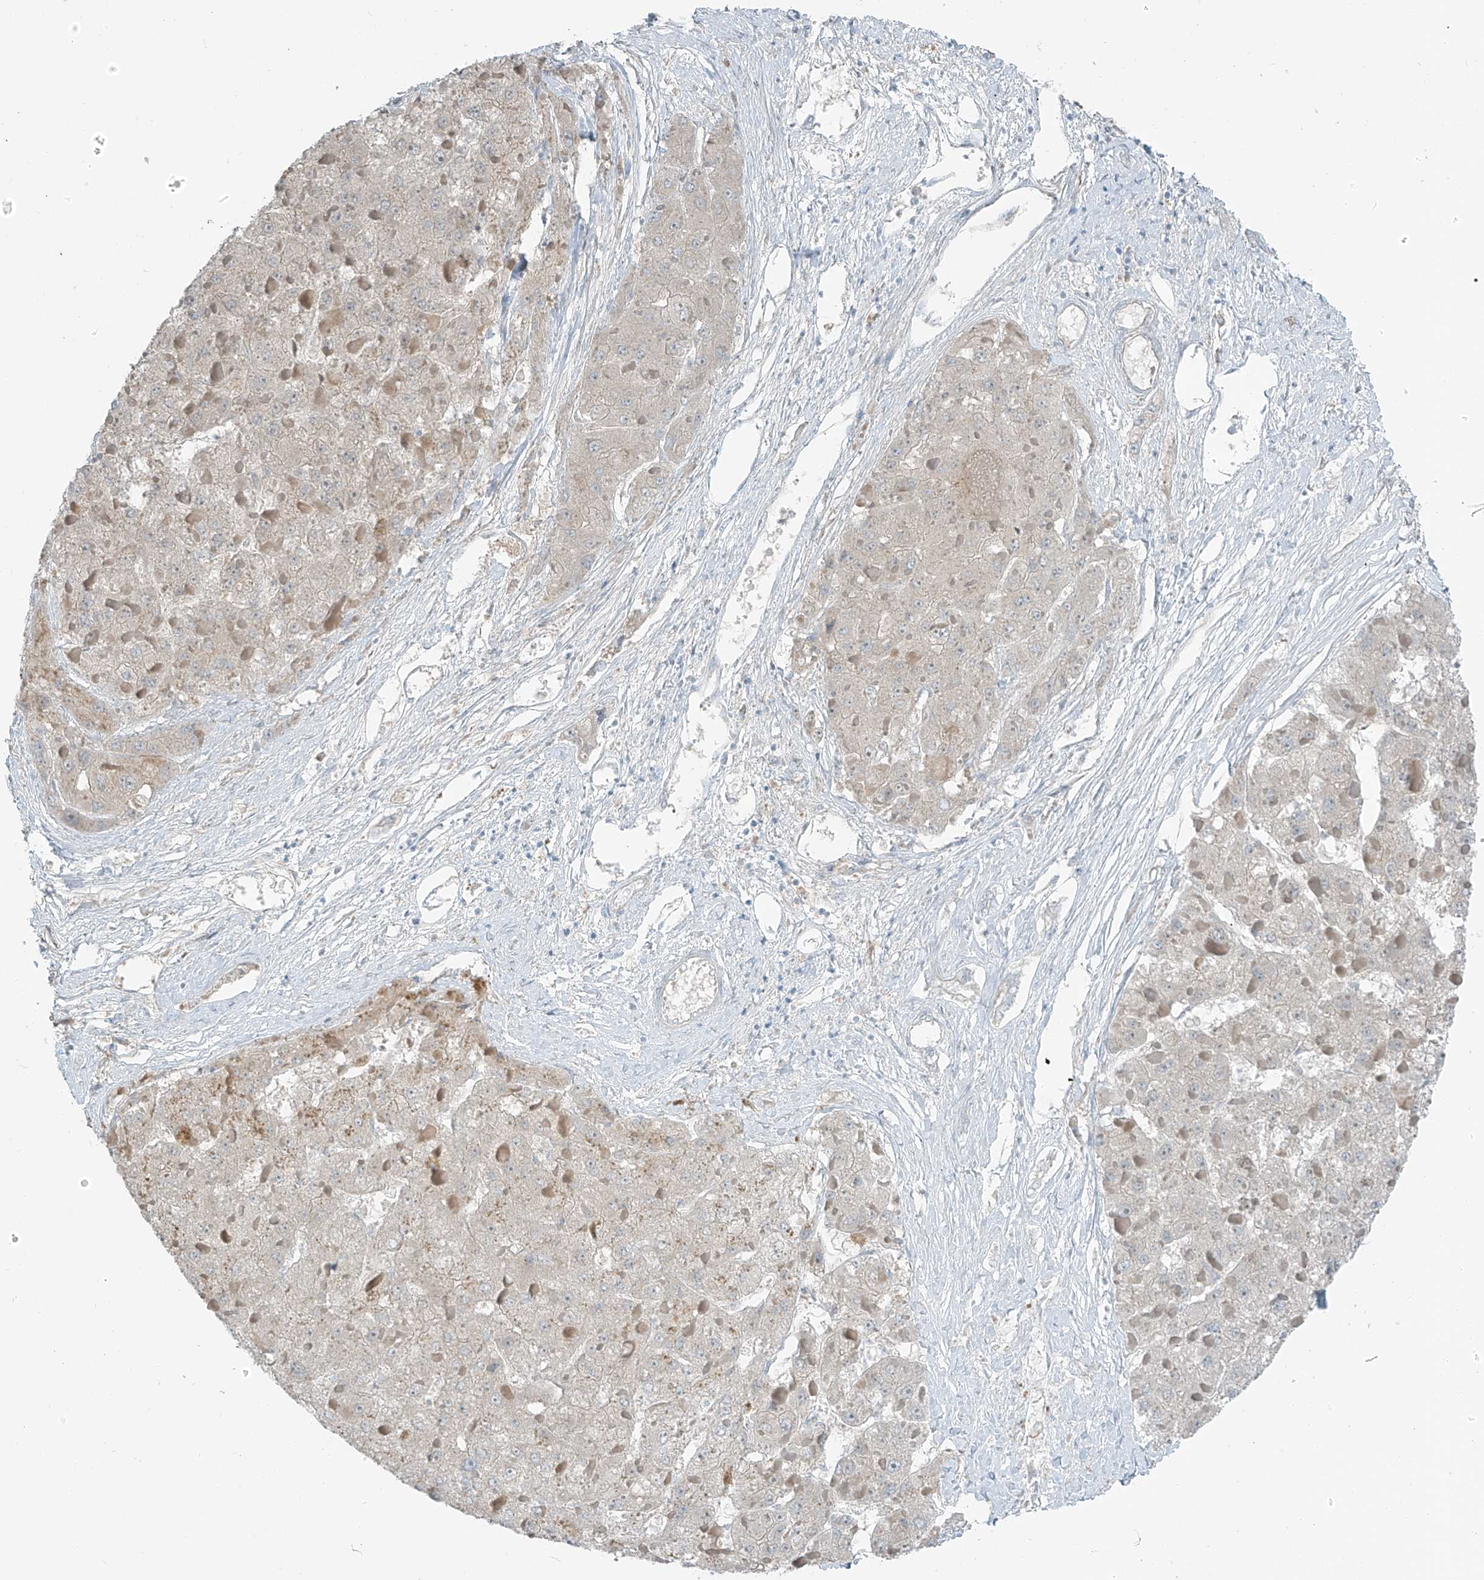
{"staining": {"intensity": "weak", "quantity": "<25%", "location": "cytoplasmic/membranous"}, "tissue": "liver cancer", "cell_type": "Tumor cells", "image_type": "cancer", "snomed": [{"axis": "morphology", "description": "Carcinoma, Hepatocellular, NOS"}, {"axis": "topography", "description": "Liver"}], "caption": "Human liver hepatocellular carcinoma stained for a protein using IHC demonstrates no positivity in tumor cells.", "gene": "FAM131C", "patient": {"sex": "female", "age": 73}}